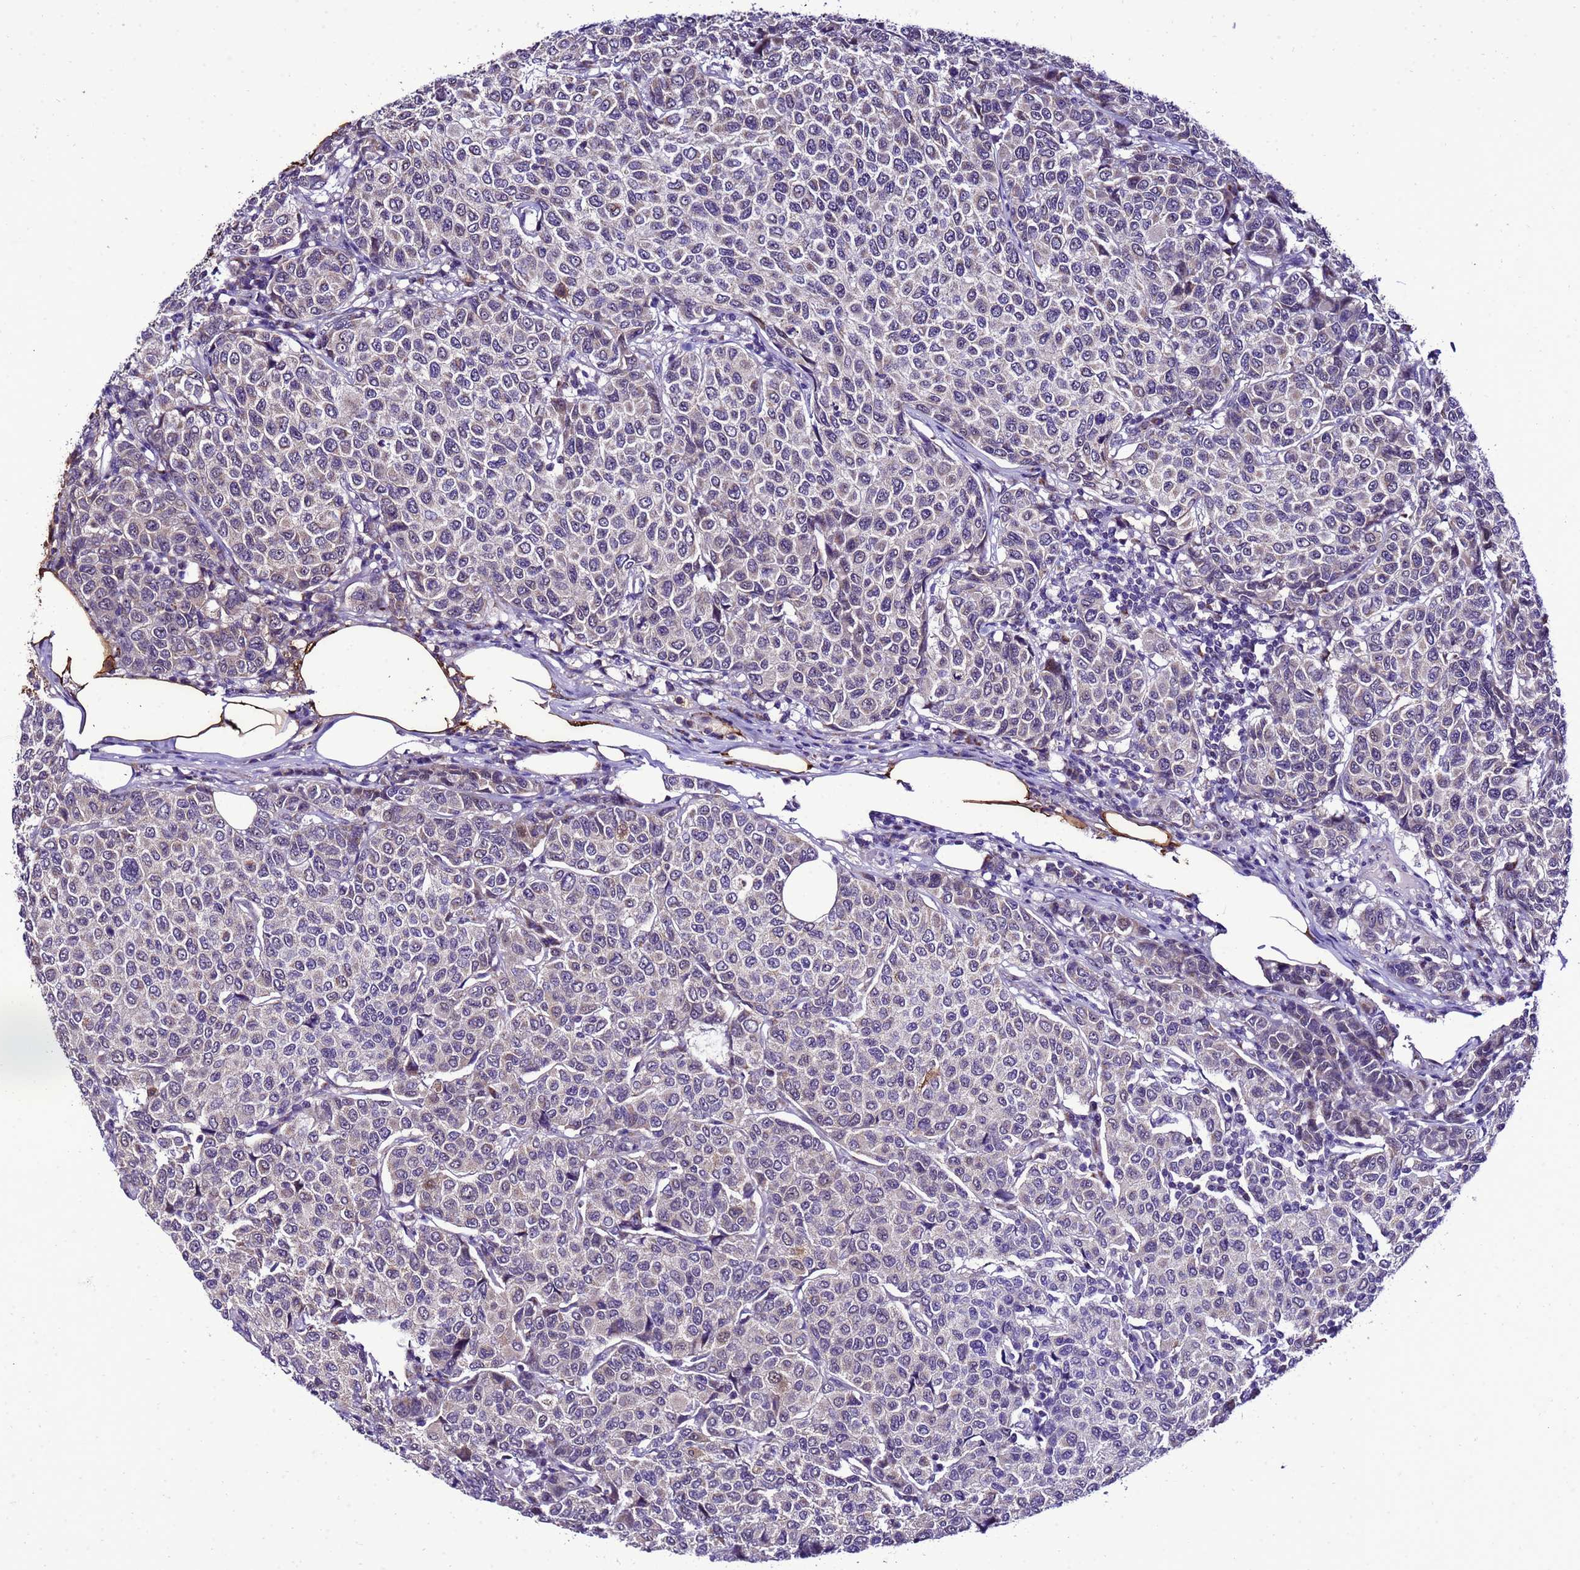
{"staining": {"intensity": "negative", "quantity": "none", "location": "none"}, "tissue": "breast cancer", "cell_type": "Tumor cells", "image_type": "cancer", "snomed": [{"axis": "morphology", "description": "Duct carcinoma"}, {"axis": "topography", "description": "Breast"}], "caption": "Immunohistochemistry (IHC) image of neoplastic tissue: invasive ductal carcinoma (breast) stained with DAB reveals no significant protein staining in tumor cells.", "gene": "DPH6", "patient": {"sex": "female", "age": 55}}